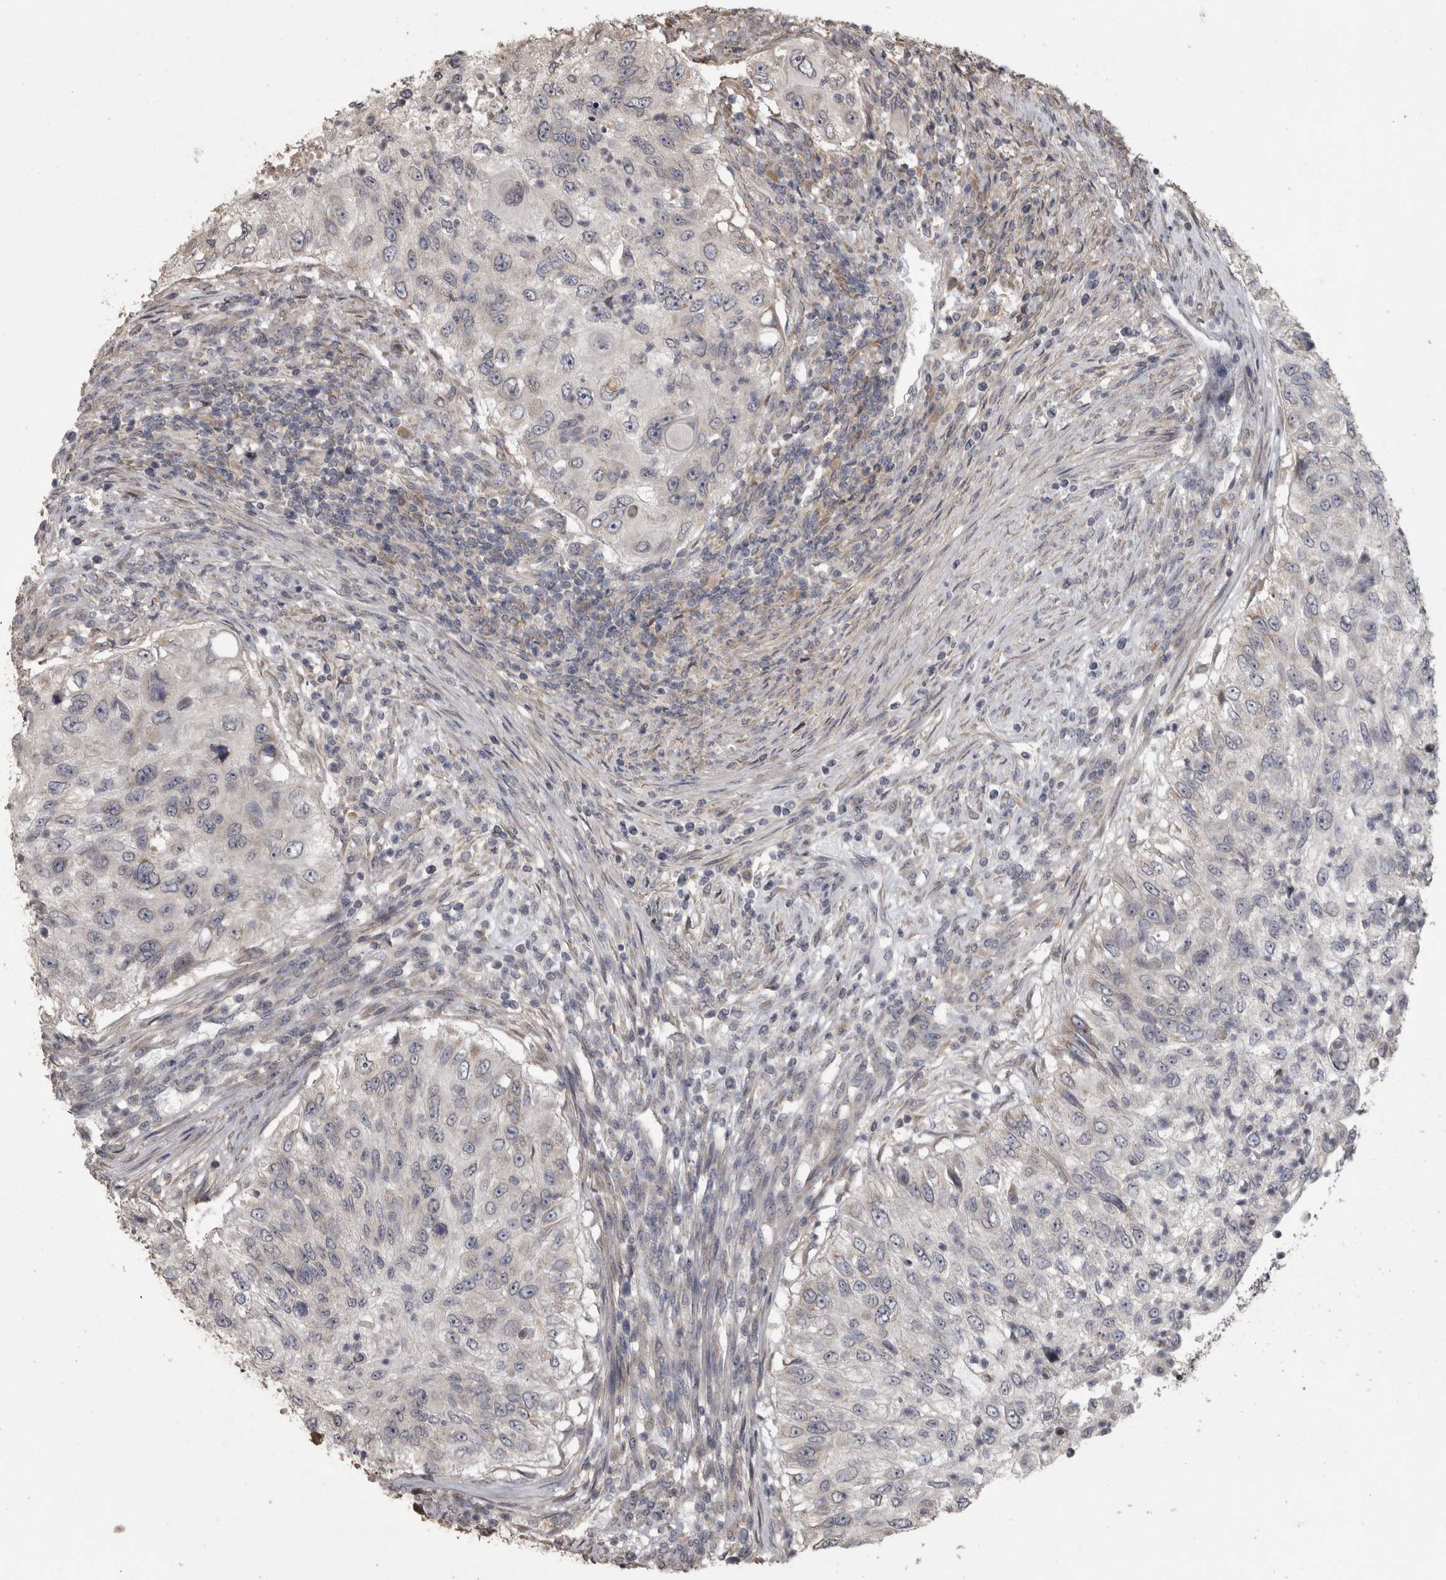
{"staining": {"intensity": "negative", "quantity": "none", "location": "none"}, "tissue": "urothelial cancer", "cell_type": "Tumor cells", "image_type": "cancer", "snomed": [{"axis": "morphology", "description": "Urothelial carcinoma, High grade"}, {"axis": "topography", "description": "Urinary bladder"}], "caption": "Histopathology image shows no significant protein expression in tumor cells of urothelial cancer. (Brightfield microscopy of DAB (3,3'-diaminobenzidine) immunohistochemistry (IHC) at high magnification).", "gene": "RAB29", "patient": {"sex": "female", "age": 60}}